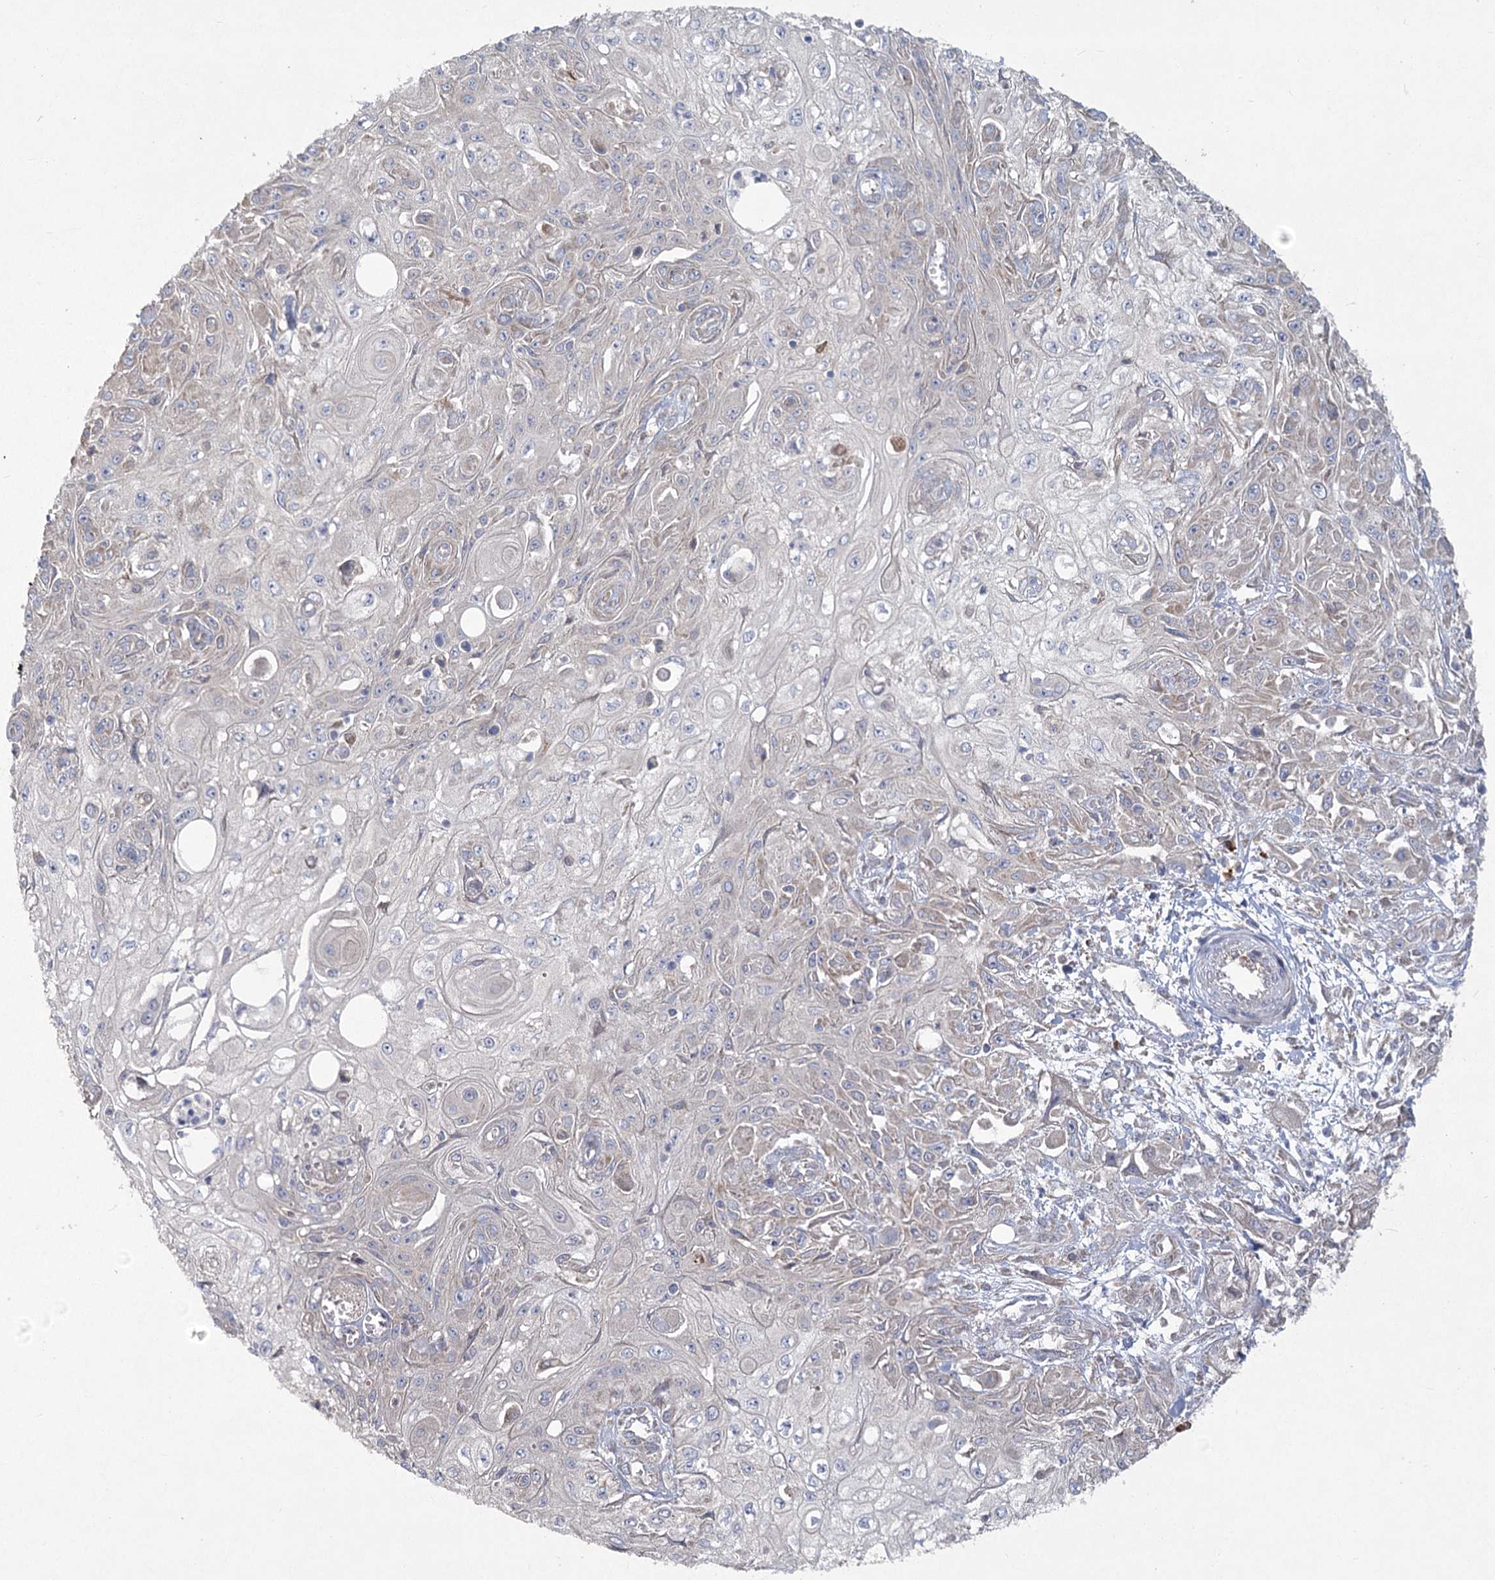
{"staining": {"intensity": "negative", "quantity": "none", "location": "none"}, "tissue": "skin cancer", "cell_type": "Tumor cells", "image_type": "cancer", "snomed": [{"axis": "morphology", "description": "Squamous cell carcinoma, NOS"}, {"axis": "morphology", "description": "Squamous cell carcinoma, metastatic, NOS"}, {"axis": "topography", "description": "Skin"}, {"axis": "topography", "description": "Lymph node"}], "caption": "Tumor cells are negative for brown protein staining in skin cancer.", "gene": "CAMTA1", "patient": {"sex": "male", "age": 75}}